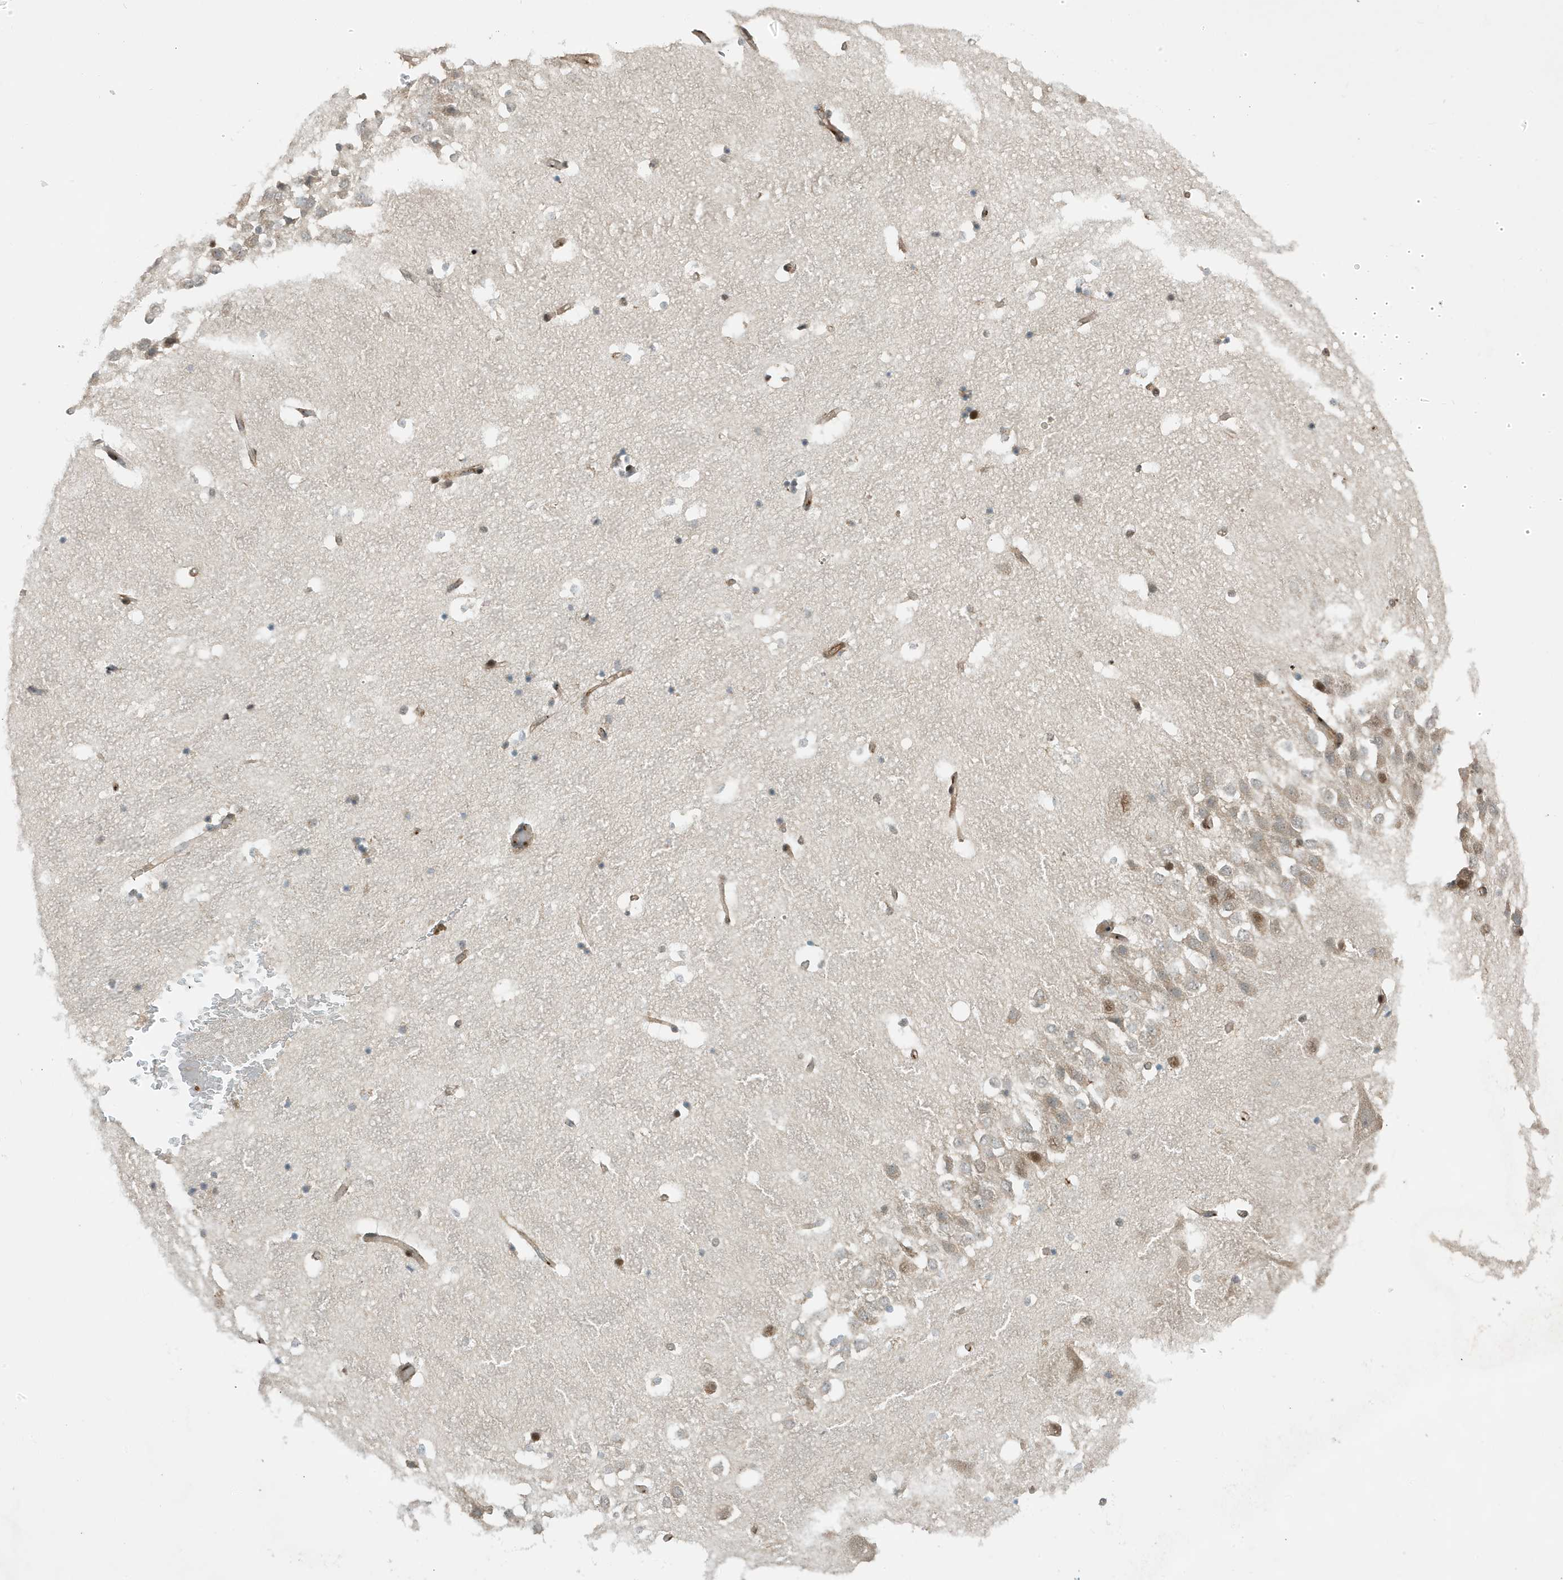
{"staining": {"intensity": "weak", "quantity": "25%-75%", "location": "cytoplasmic/membranous"}, "tissue": "hippocampus", "cell_type": "Glial cells", "image_type": "normal", "snomed": [{"axis": "morphology", "description": "Normal tissue, NOS"}, {"axis": "topography", "description": "Hippocampus"}], "caption": "Hippocampus stained with DAB (3,3'-diaminobenzidine) immunohistochemistry displays low levels of weak cytoplasmic/membranous staining in about 25%-75% of glial cells. The protein is shown in brown color, while the nuclei are stained blue.", "gene": "MAST3", "patient": {"sex": "female", "age": 52}}